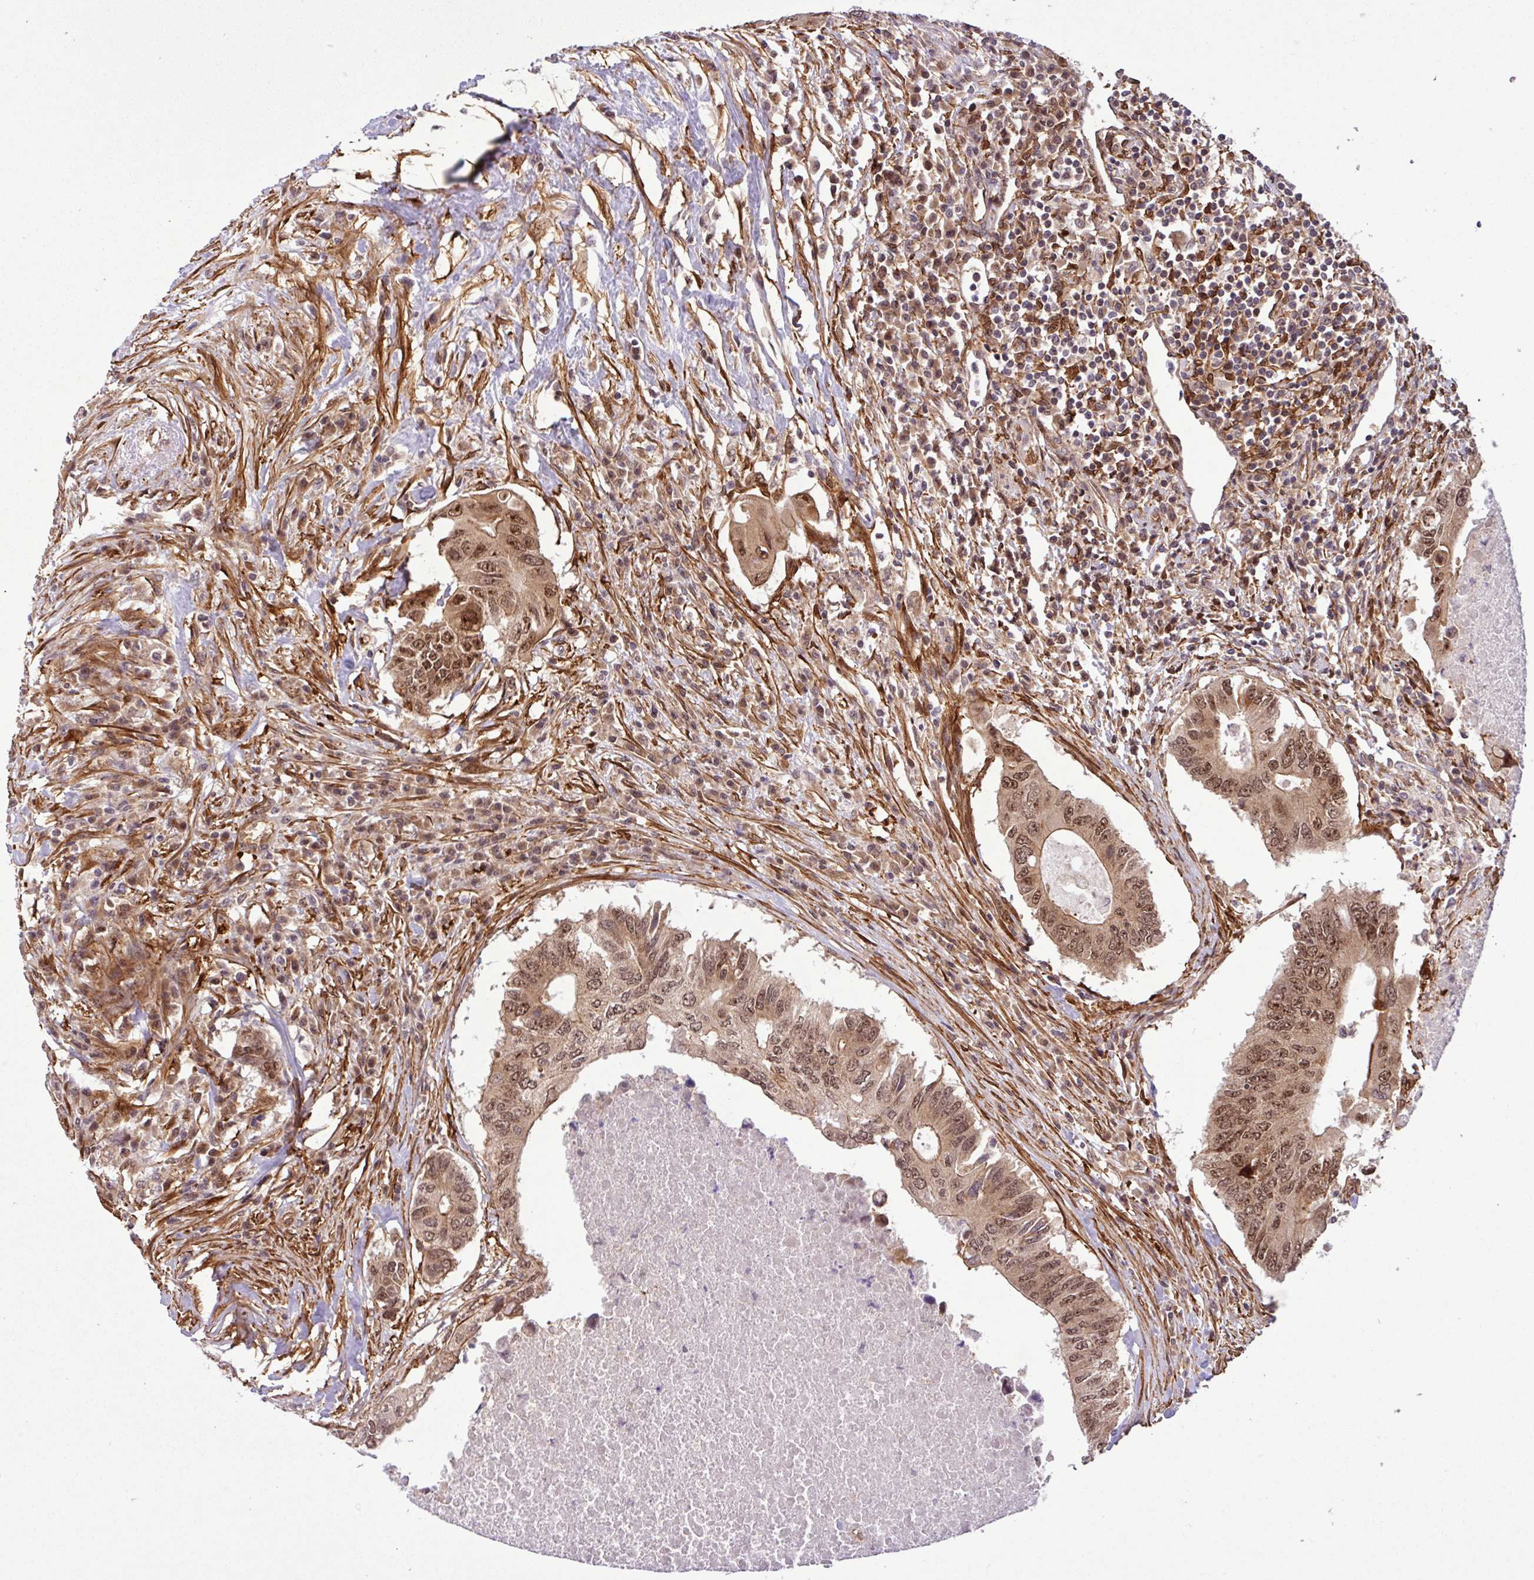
{"staining": {"intensity": "moderate", "quantity": ">75%", "location": "cytoplasmic/membranous,nuclear"}, "tissue": "colorectal cancer", "cell_type": "Tumor cells", "image_type": "cancer", "snomed": [{"axis": "morphology", "description": "Adenocarcinoma, NOS"}, {"axis": "topography", "description": "Colon"}], "caption": "High-power microscopy captured an immunohistochemistry photomicrograph of colorectal adenocarcinoma, revealing moderate cytoplasmic/membranous and nuclear positivity in about >75% of tumor cells. The staining was performed using DAB to visualize the protein expression in brown, while the nuclei were stained in blue with hematoxylin (Magnification: 20x).", "gene": "C7orf50", "patient": {"sex": "male", "age": 71}}